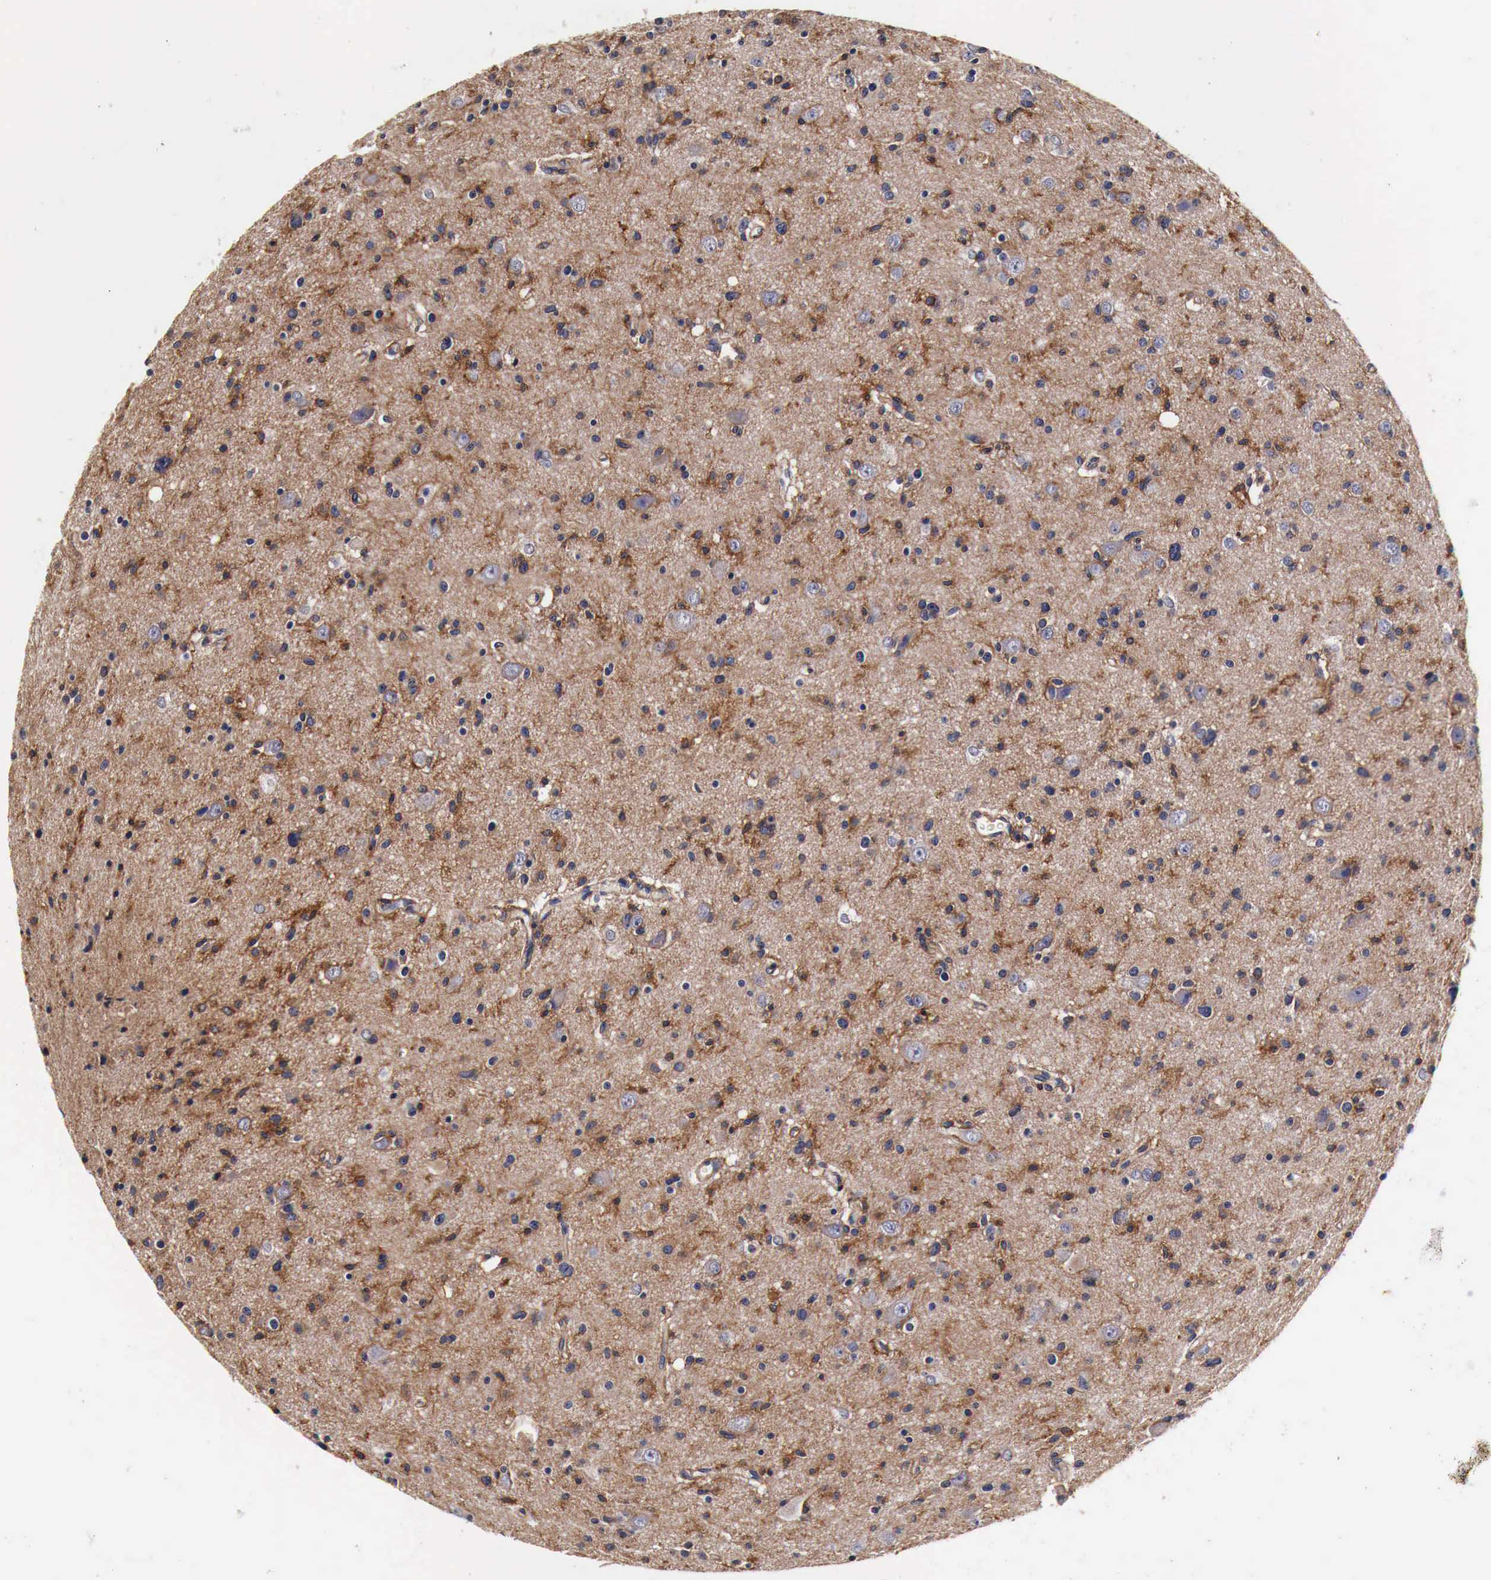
{"staining": {"intensity": "moderate", "quantity": ">75%", "location": "cytoplasmic/membranous"}, "tissue": "glioma", "cell_type": "Tumor cells", "image_type": "cancer", "snomed": [{"axis": "morphology", "description": "Glioma, malignant, Low grade"}, {"axis": "topography", "description": "Brain"}], "caption": "Immunohistochemical staining of glioma exhibits medium levels of moderate cytoplasmic/membranous staining in about >75% of tumor cells.", "gene": "RP2", "patient": {"sex": "female", "age": 46}}